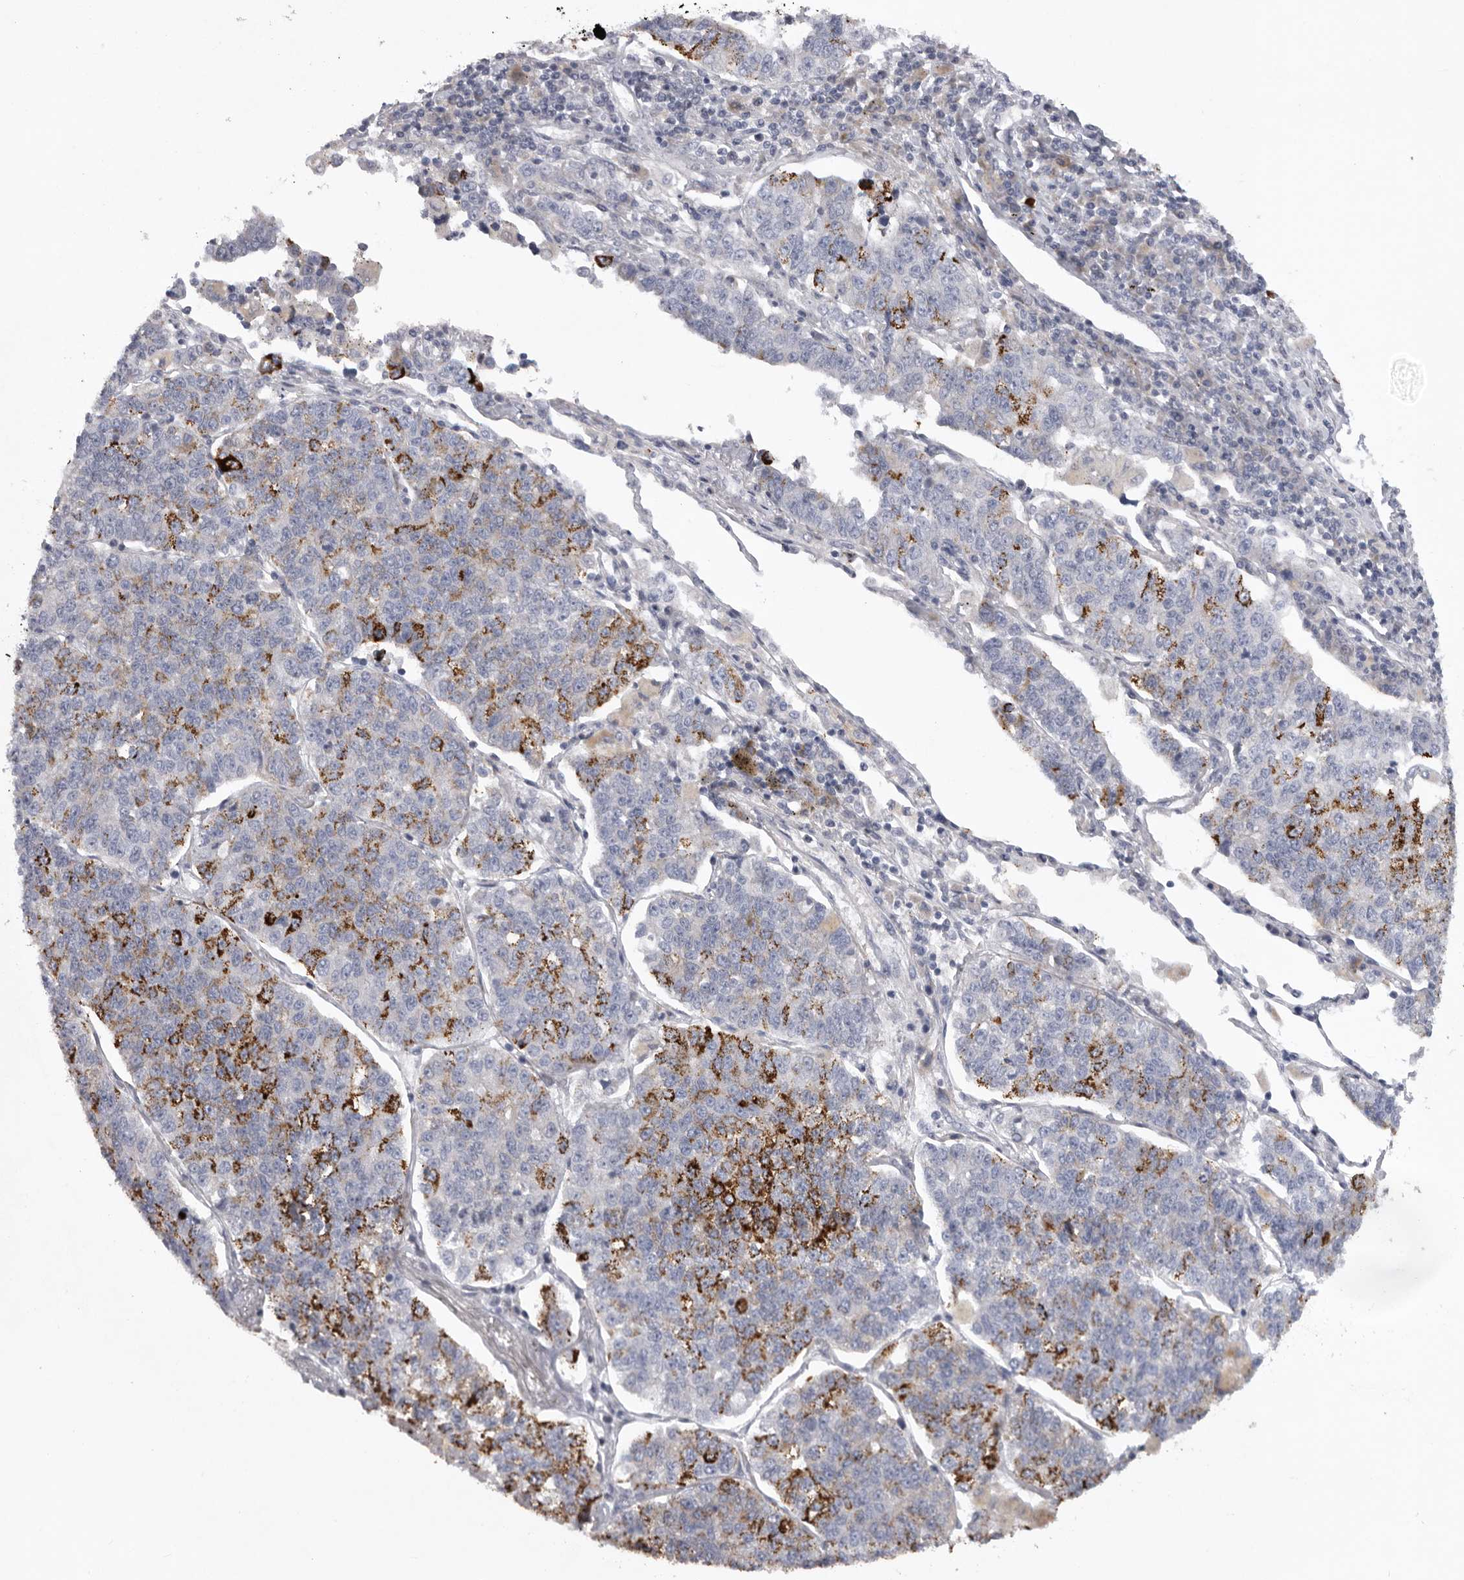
{"staining": {"intensity": "strong", "quantity": "25%-75%", "location": "cytoplasmic/membranous"}, "tissue": "lung cancer", "cell_type": "Tumor cells", "image_type": "cancer", "snomed": [{"axis": "morphology", "description": "Adenocarcinoma, NOS"}, {"axis": "topography", "description": "Lung"}], "caption": "This micrograph shows IHC staining of lung adenocarcinoma, with high strong cytoplasmic/membranous staining in approximately 25%-75% of tumor cells.", "gene": "USP24", "patient": {"sex": "male", "age": 49}}